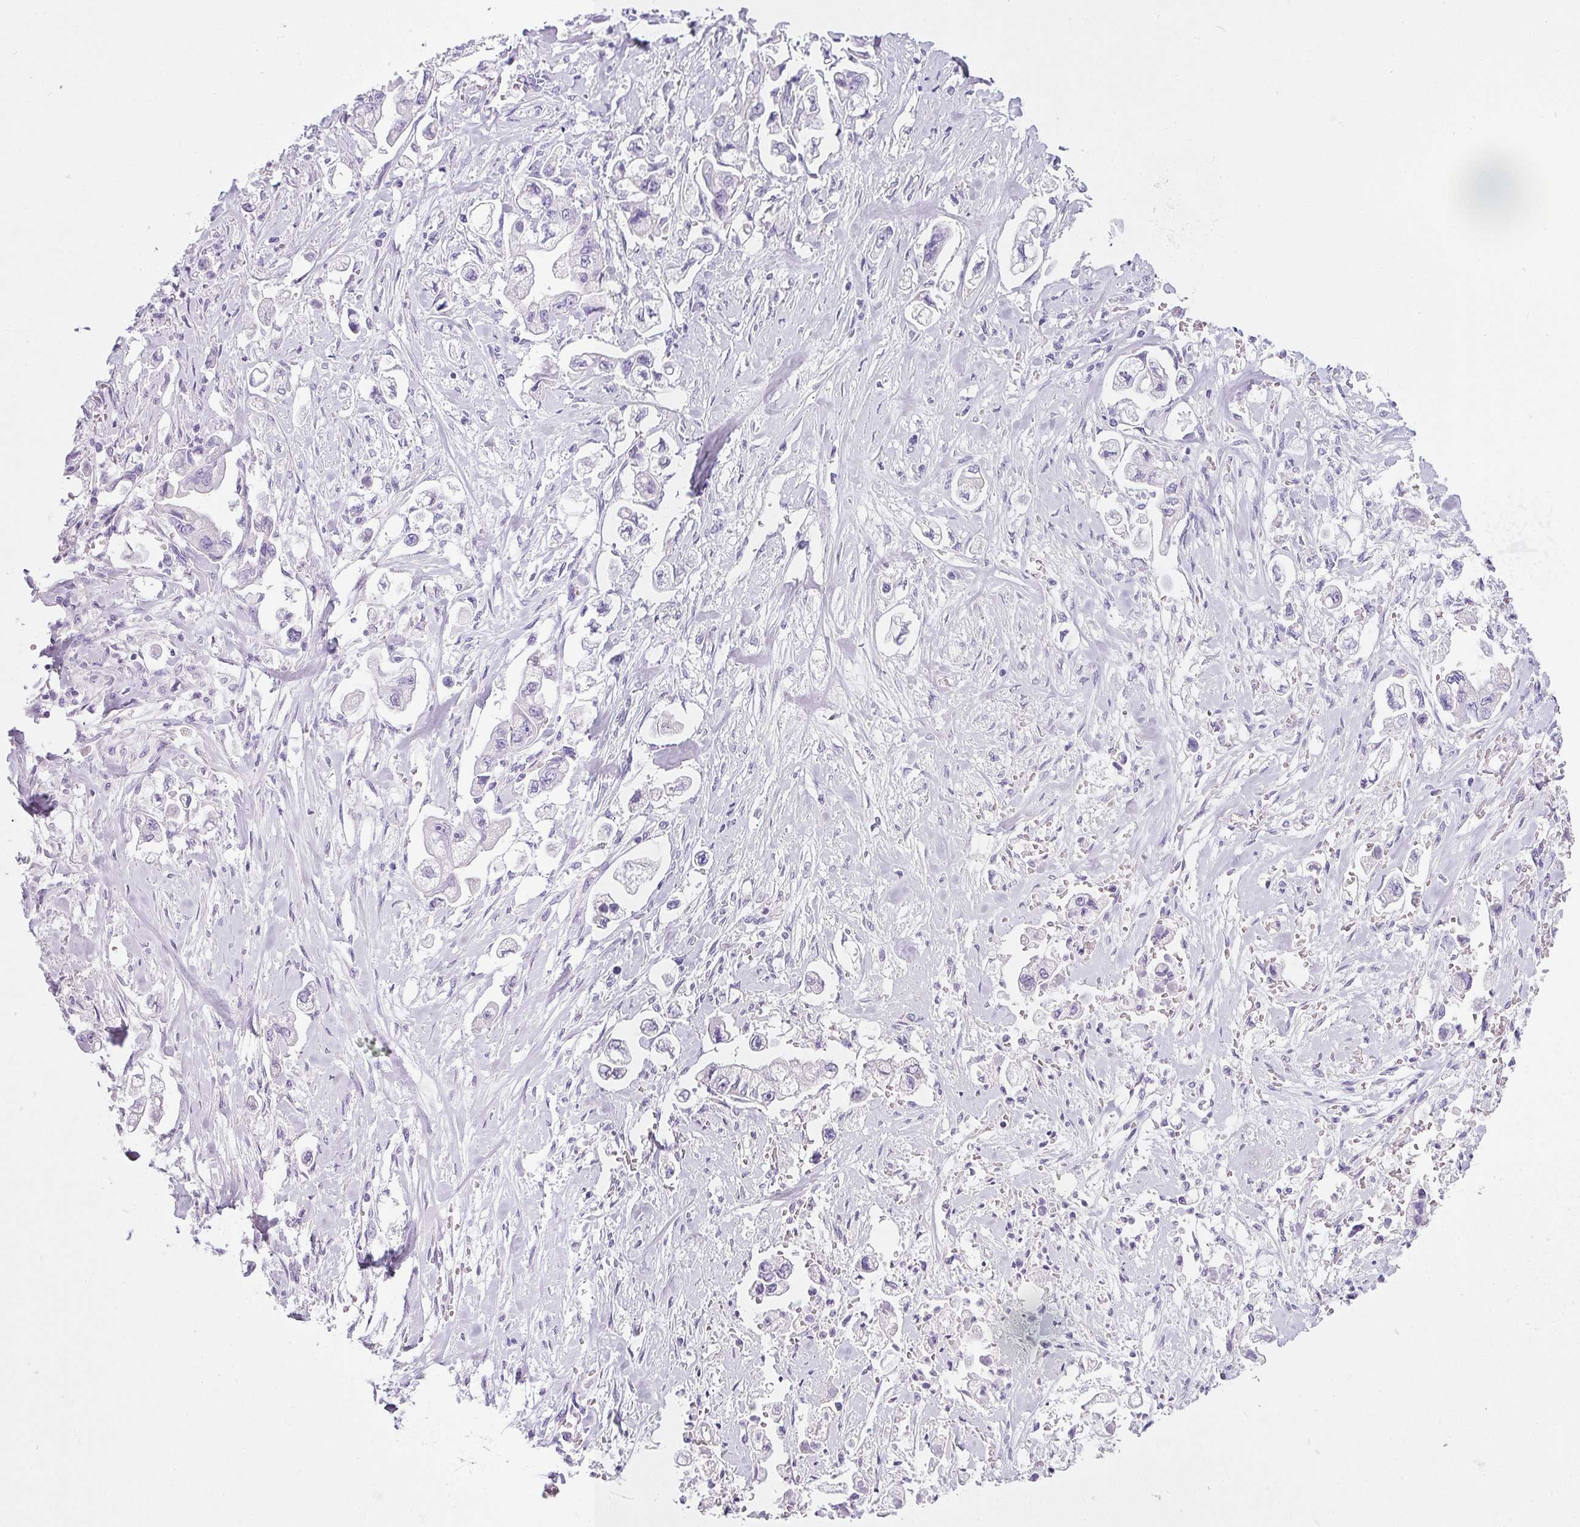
{"staining": {"intensity": "negative", "quantity": "none", "location": "none"}, "tissue": "stomach cancer", "cell_type": "Tumor cells", "image_type": "cancer", "snomed": [{"axis": "morphology", "description": "Adenocarcinoma, NOS"}, {"axis": "topography", "description": "Stomach"}], "caption": "DAB (3,3'-diaminobenzidine) immunohistochemical staining of stomach adenocarcinoma reveals no significant positivity in tumor cells. The staining is performed using DAB brown chromogen with nuclei counter-stained in using hematoxylin.", "gene": "VCY1B", "patient": {"sex": "male", "age": 62}}